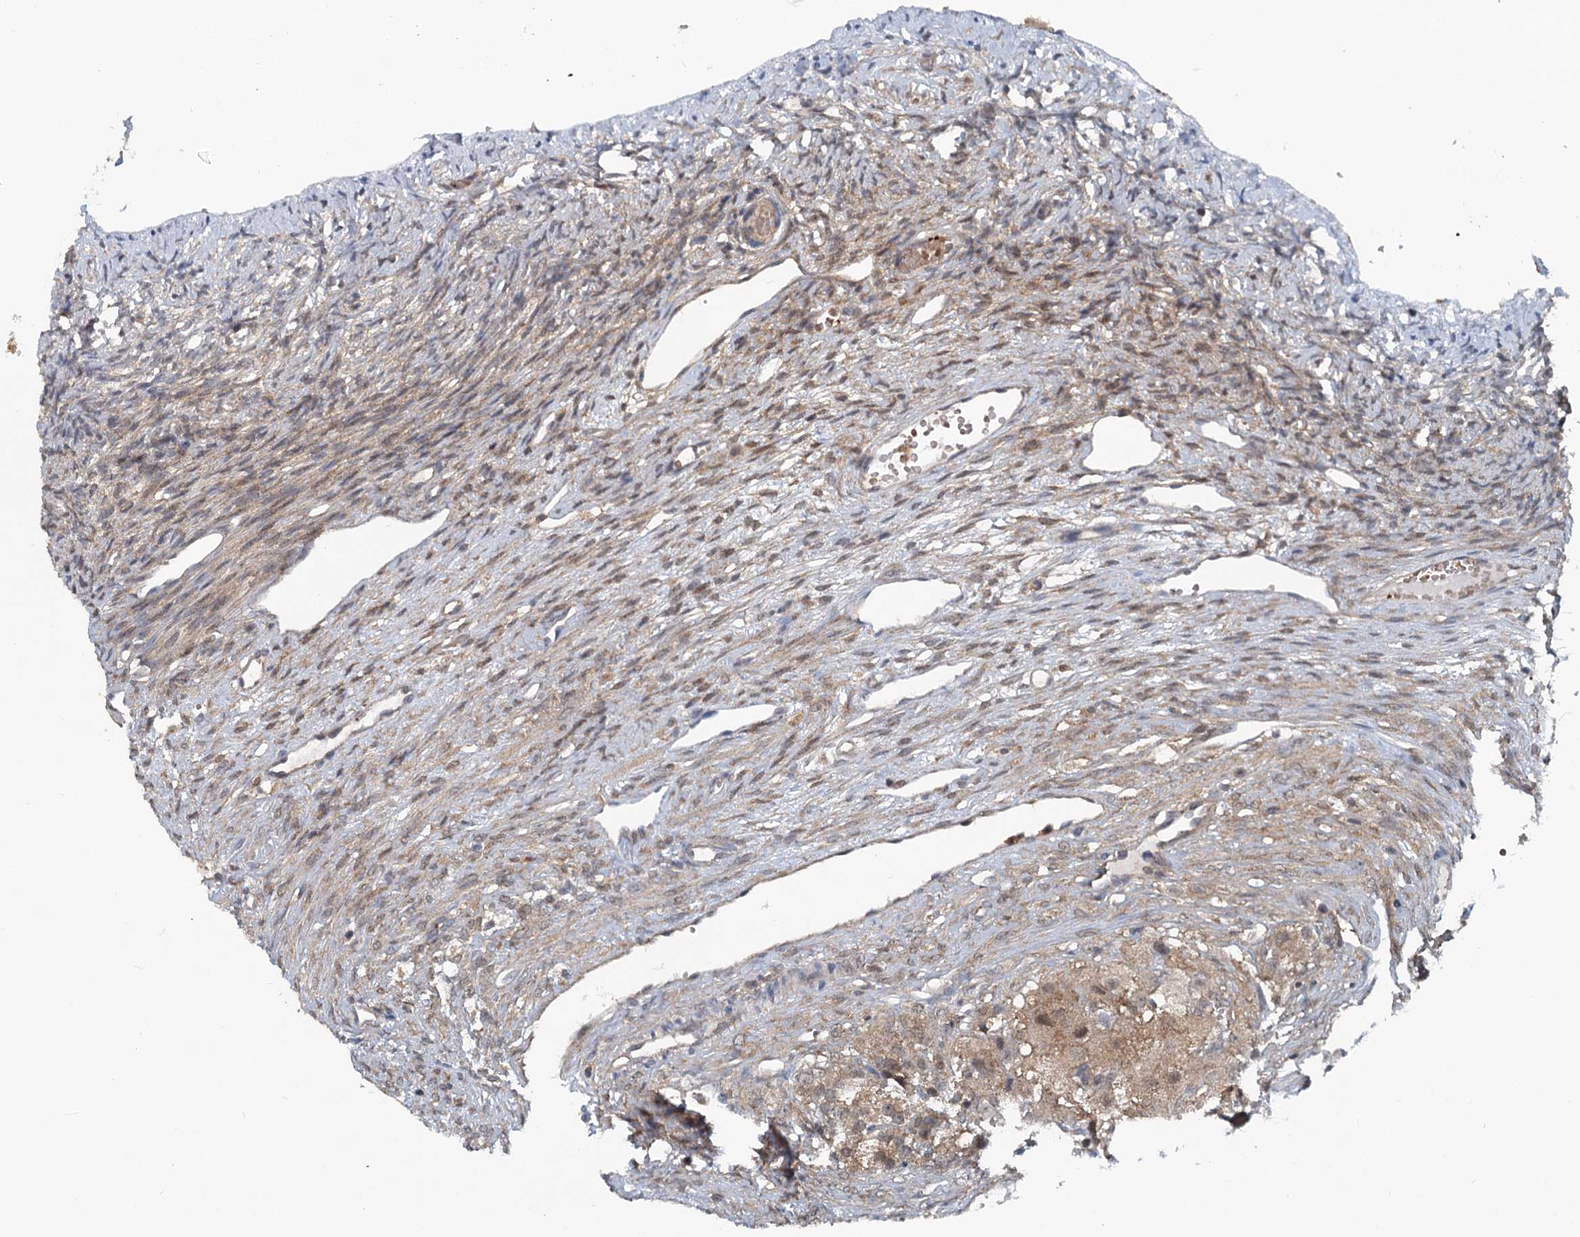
{"staining": {"intensity": "moderate", "quantity": "<25%", "location": "nuclear"}, "tissue": "ovary", "cell_type": "Ovarian stroma cells", "image_type": "normal", "snomed": [{"axis": "morphology", "description": "Normal tissue, NOS"}, {"axis": "topography", "description": "Ovary"}], "caption": "A brown stain shows moderate nuclear positivity of a protein in ovarian stroma cells of benign ovary. (DAB = brown stain, brightfield microscopy at high magnification).", "gene": "GCLM", "patient": {"sex": "female", "age": 51}}